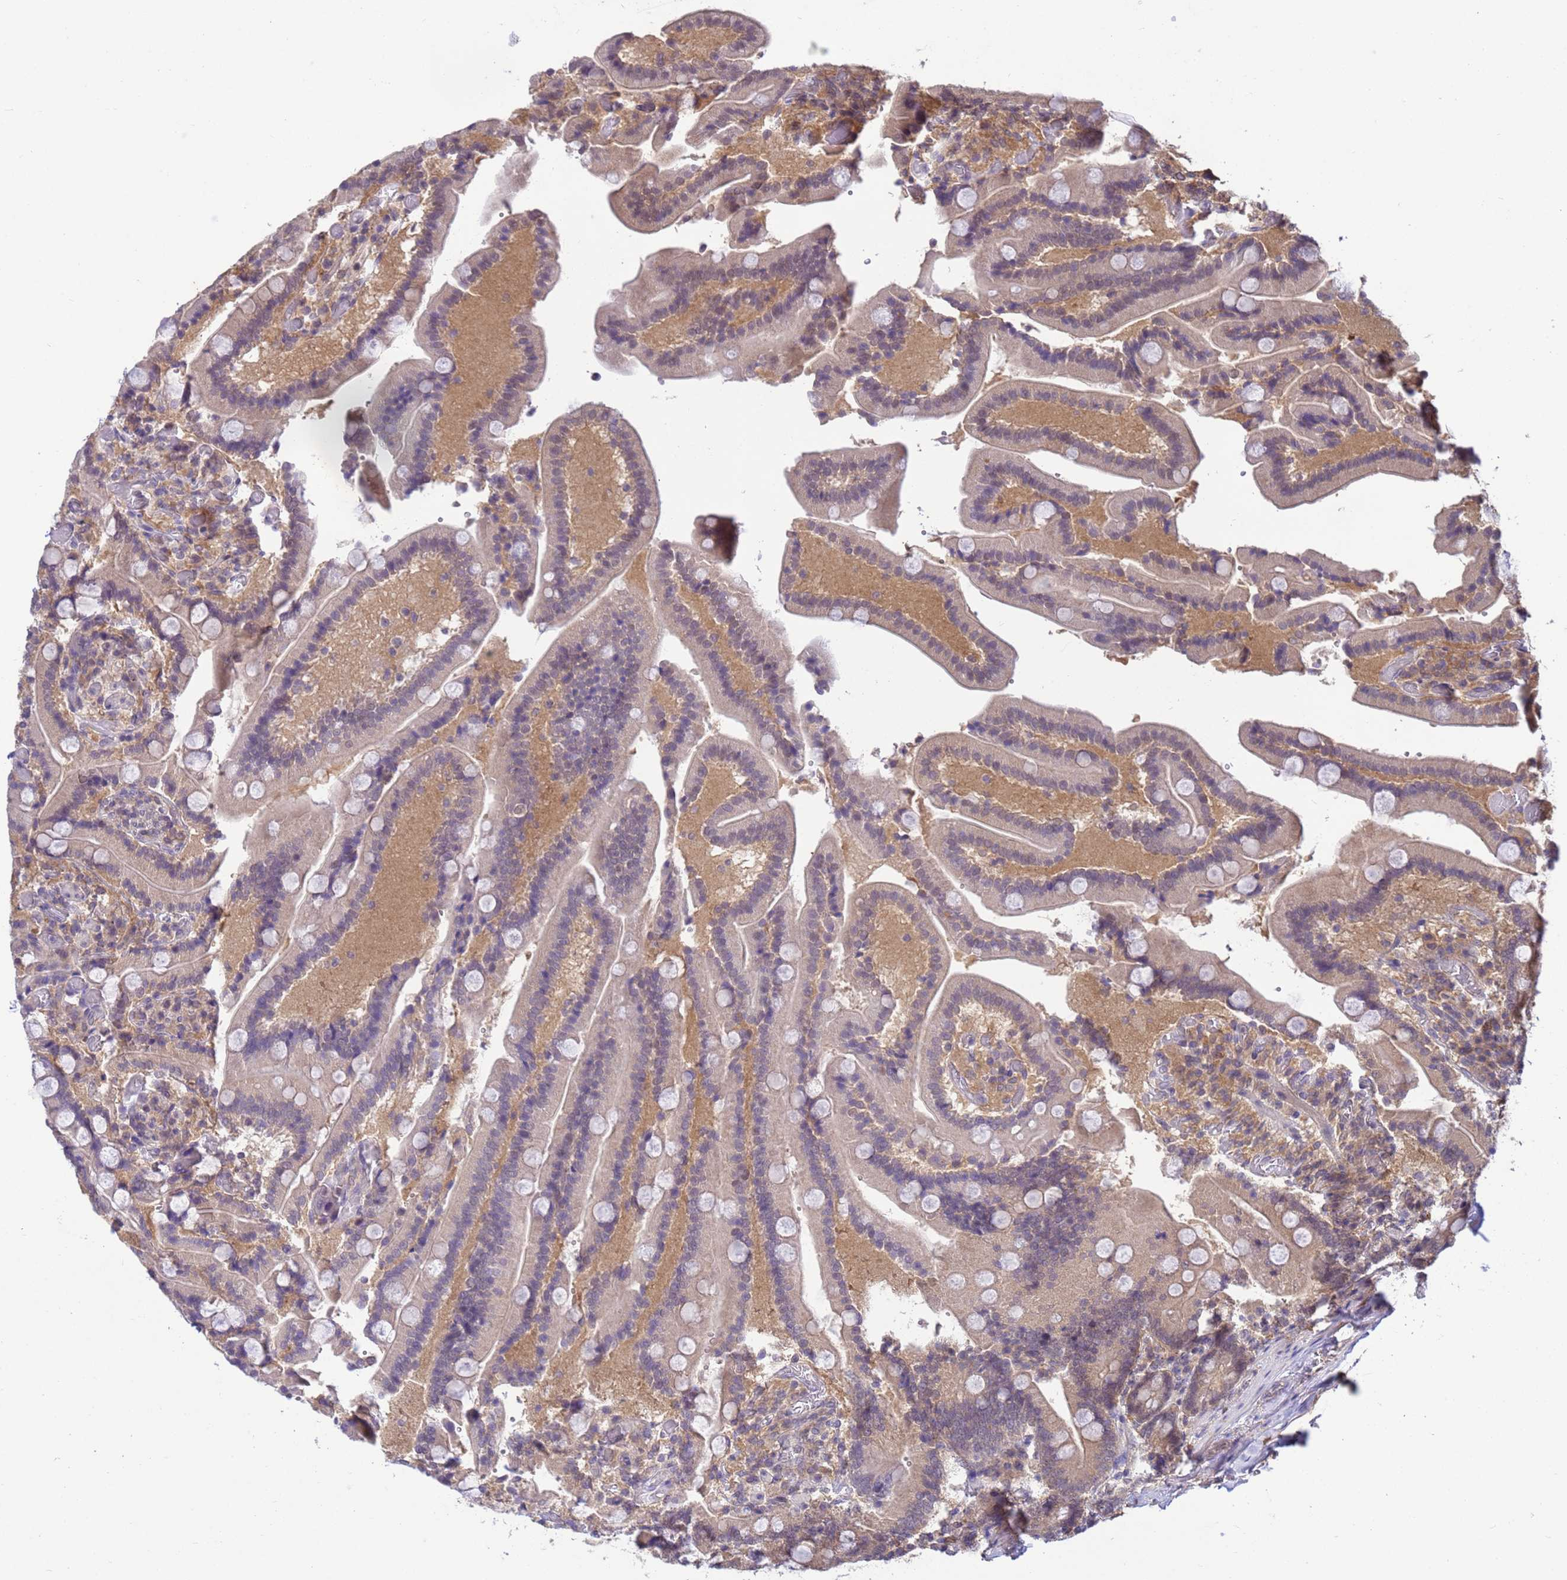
{"staining": {"intensity": "negative", "quantity": "none", "location": "none"}, "tissue": "duodenum", "cell_type": "Glandular cells", "image_type": "normal", "snomed": [{"axis": "morphology", "description": "Normal tissue, NOS"}, {"axis": "topography", "description": "Duodenum"}], "caption": "This micrograph is of unremarkable duodenum stained with immunohistochemistry (IHC) to label a protein in brown with the nuclei are counter-stained blue. There is no staining in glandular cells.", "gene": "NPEPPS", "patient": {"sex": "female", "age": 62}}